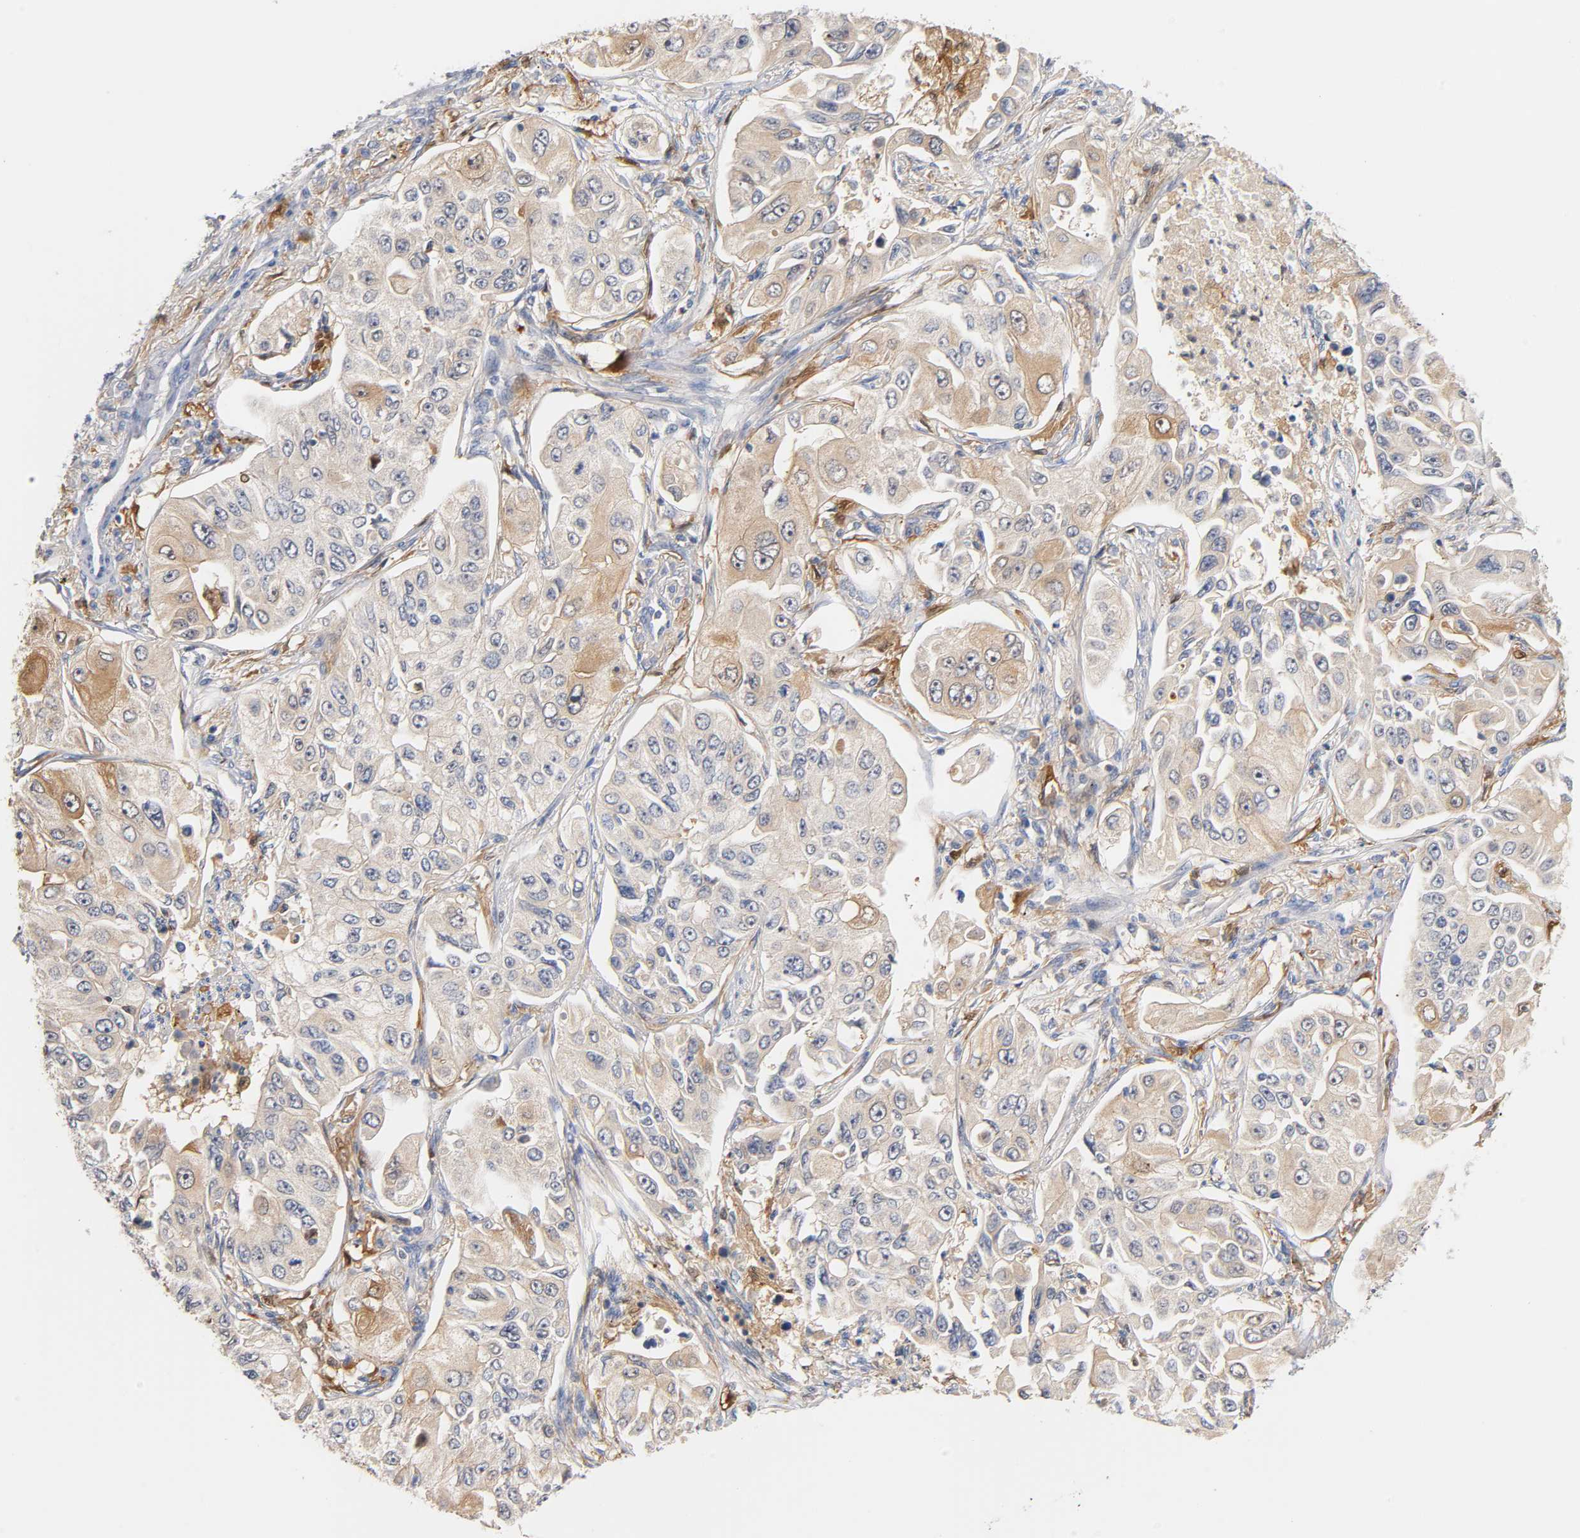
{"staining": {"intensity": "weak", "quantity": ">75%", "location": "cytoplasmic/membranous"}, "tissue": "lung cancer", "cell_type": "Tumor cells", "image_type": "cancer", "snomed": [{"axis": "morphology", "description": "Adenocarcinoma, NOS"}, {"axis": "topography", "description": "Lung"}], "caption": "Immunohistochemical staining of lung adenocarcinoma exhibits weak cytoplasmic/membranous protein expression in about >75% of tumor cells.", "gene": "IL18", "patient": {"sex": "male", "age": 84}}